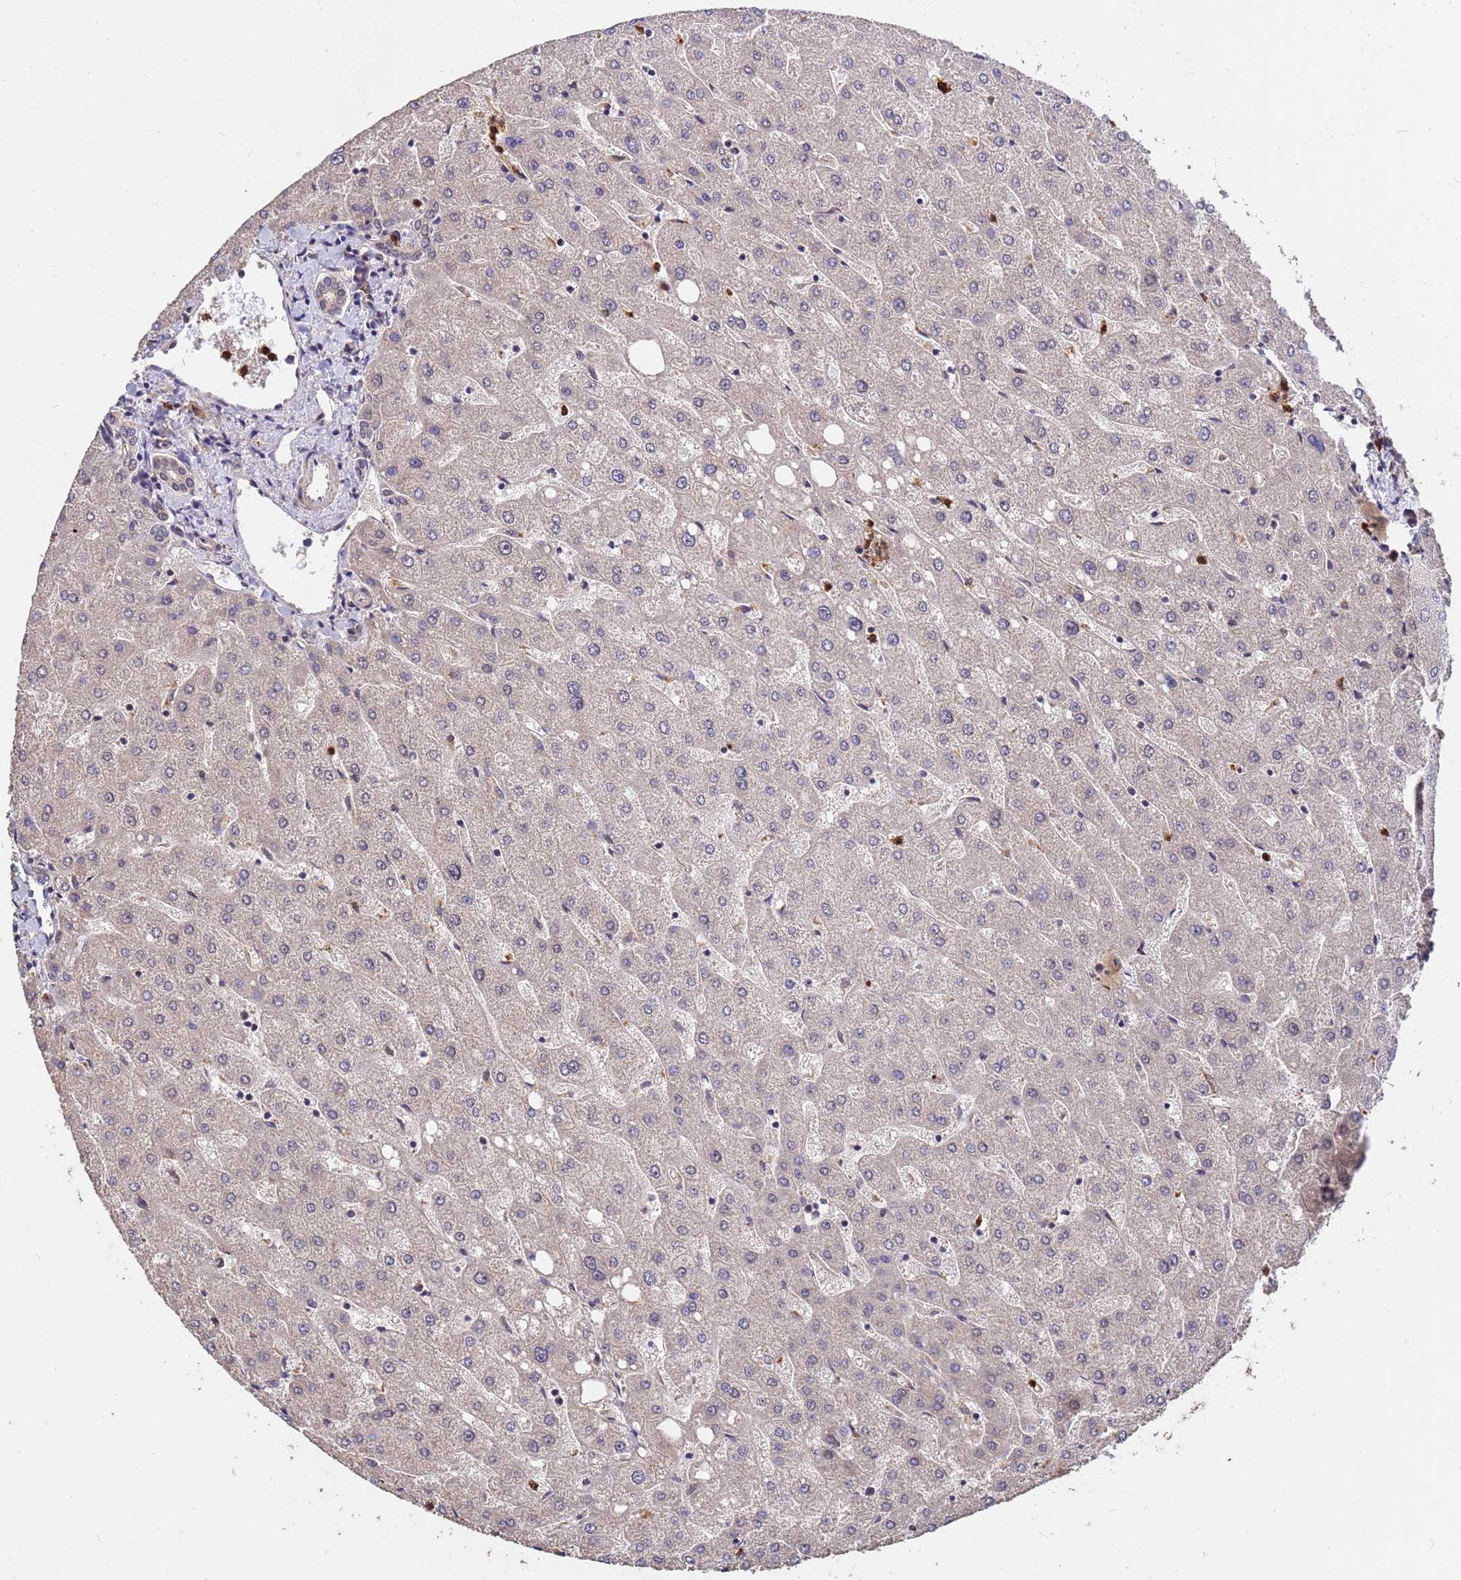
{"staining": {"intensity": "negative", "quantity": "none", "location": "none"}, "tissue": "liver", "cell_type": "Cholangiocytes", "image_type": "normal", "snomed": [{"axis": "morphology", "description": "Normal tissue, NOS"}, {"axis": "topography", "description": "Liver"}], "caption": "Immunohistochemical staining of normal liver demonstrates no significant expression in cholangiocytes. Brightfield microscopy of immunohistochemistry stained with DAB (brown) and hematoxylin (blue), captured at high magnification.", "gene": "ZNF619", "patient": {"sex": "male", "age": 67}}